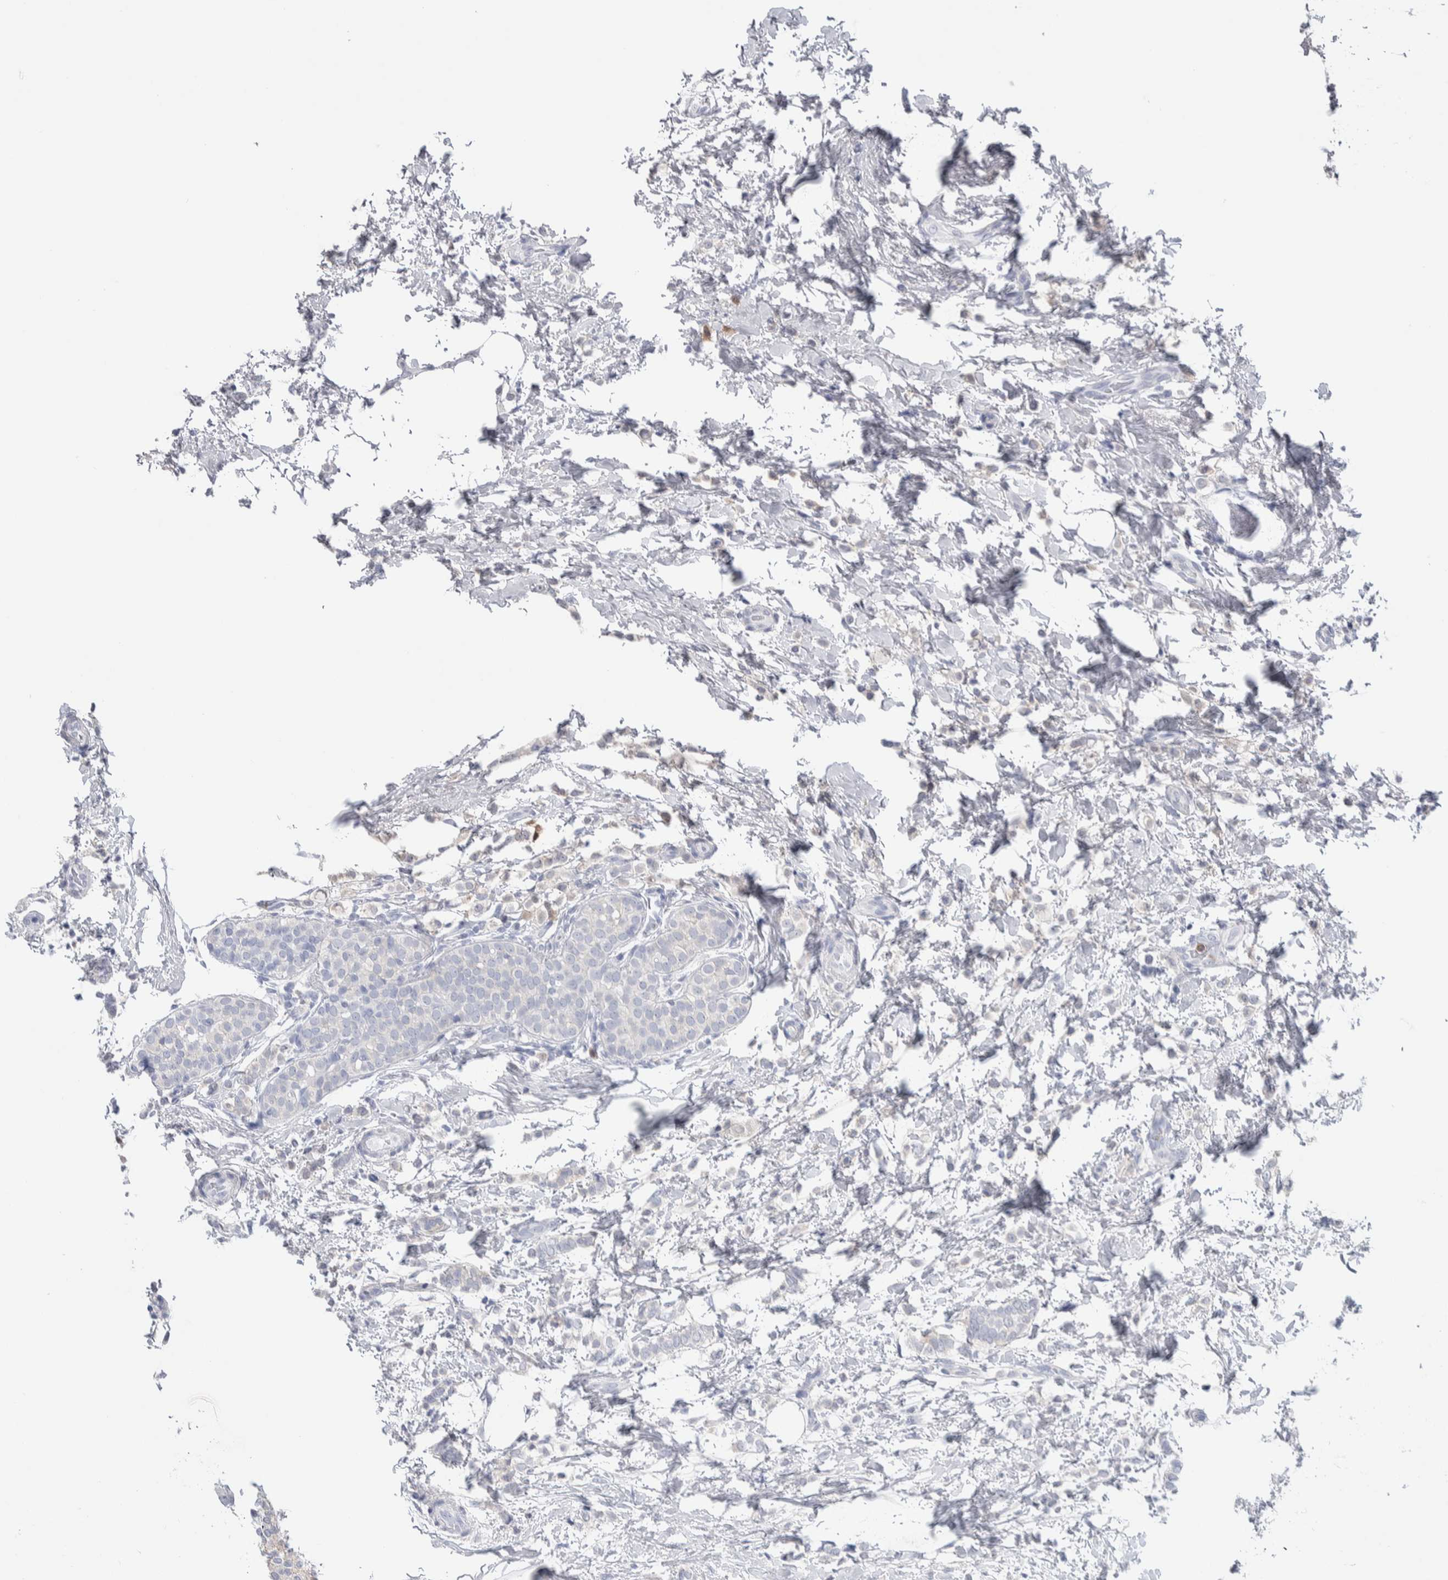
{"staining": {"intensity": "negative", "quantity": "none", "location": "none"}, "tissue": "breast cancer", "cell_type": "Tumor cells", "image_type": "cancer", "snomed": [{"axis": "morphology", "description": "Lobular carcinoma"}, {"axis": "topography", "description": "Breast"}], "caption": "This is an IHC histopathology image of human breast cancer (lobular carcinoma). There is no positivity in tumor cells.", "gene": "LURAP1L", "patient": {"sex": "female", "age": 50}}